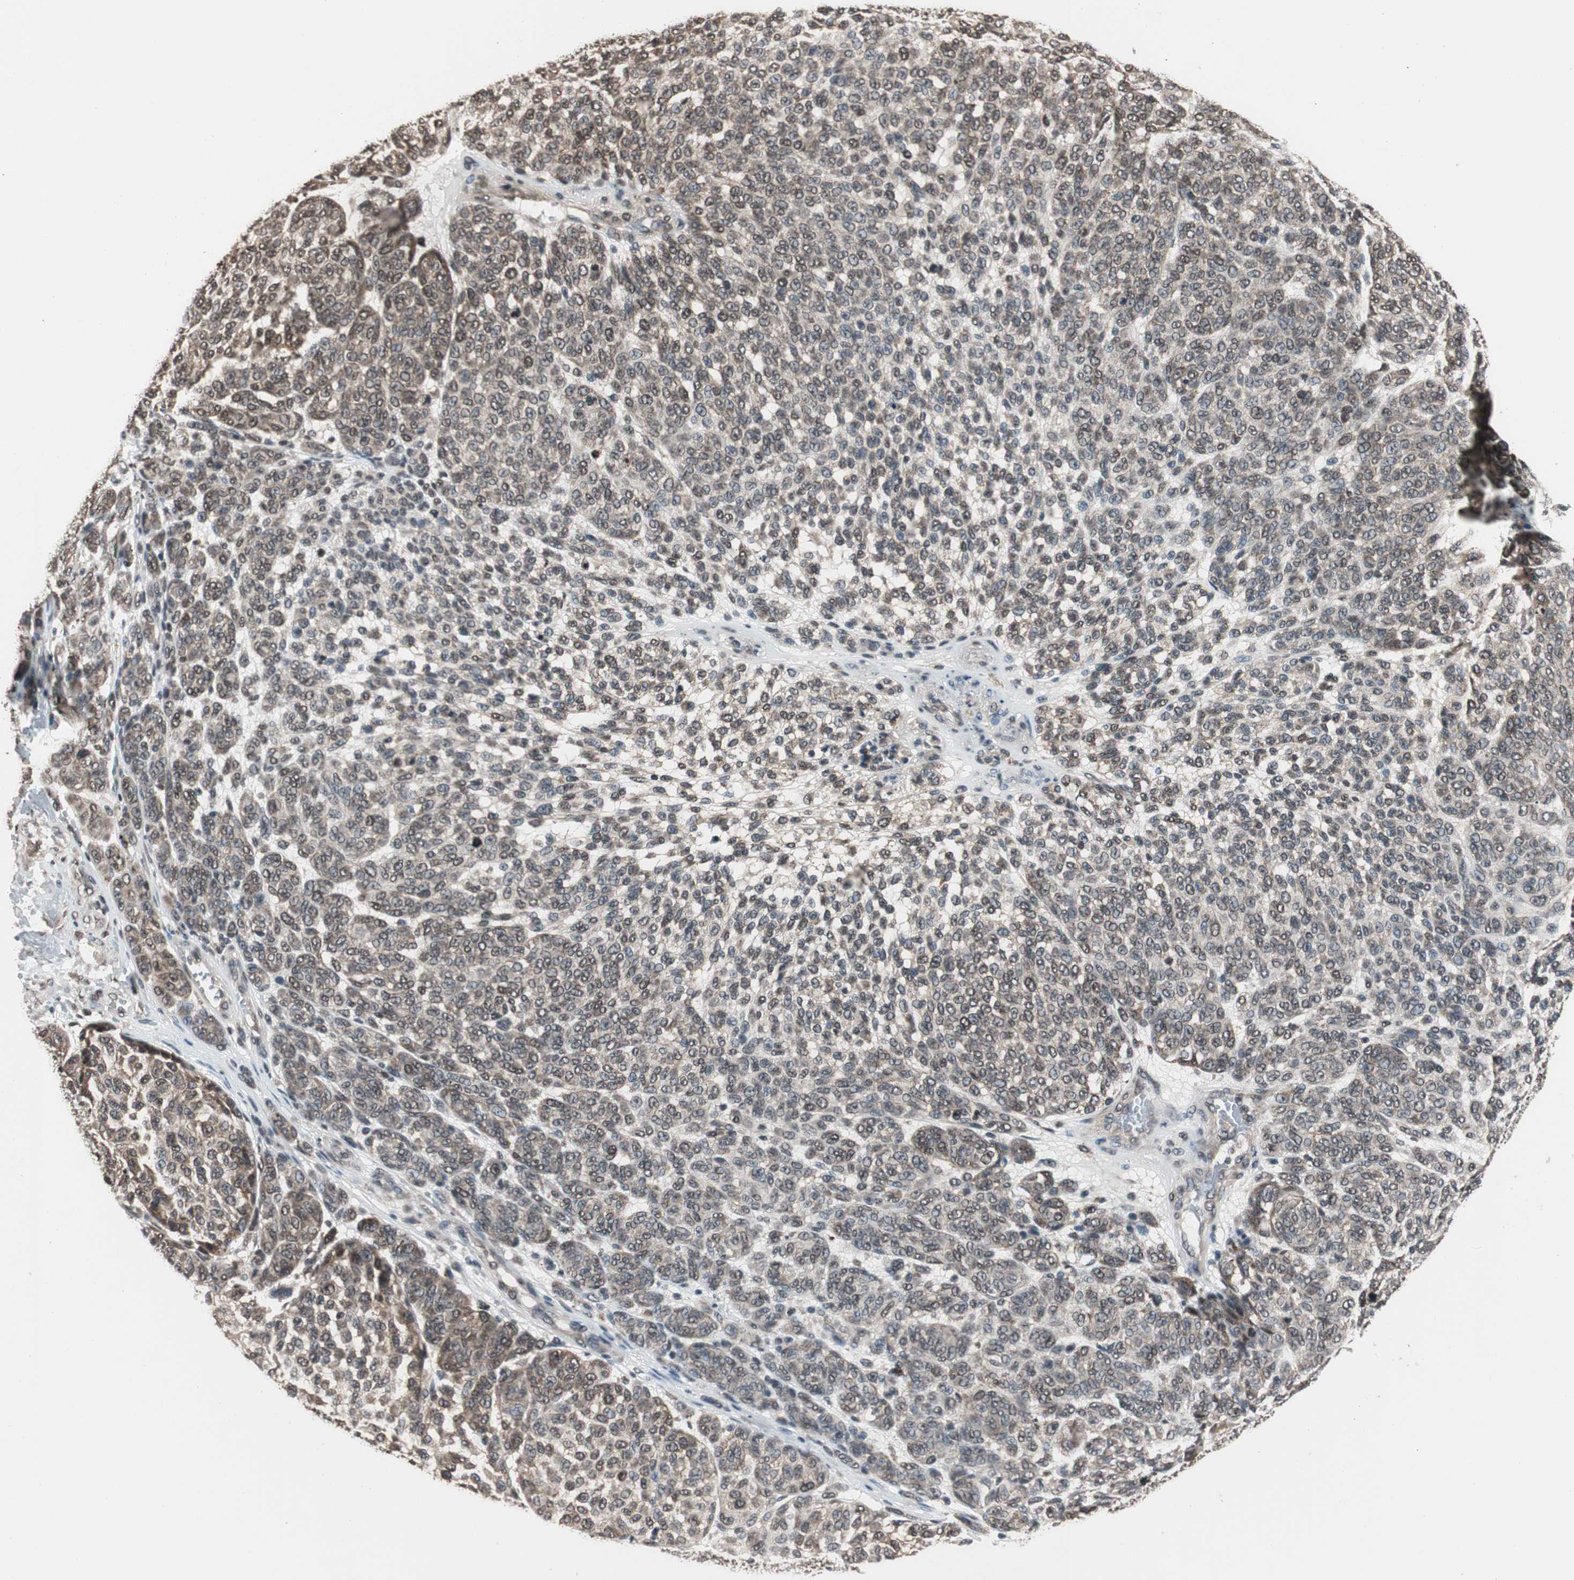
{"staining": {"intensity": "weak", "quantity": "25%-75%", "location": "cytoplasmic/membranous,nuclear"}, "tissue": "melanoma", "cell_type": "Tumor cells", "image_type": "cancer", "snomed": [{"axis": "morphology", "description": "Malignant melanoma, NOS"}, {"axis": "topography", "description": "Skin"}], "caption": "Tumor cells show low levels of weak cytoplasmic/membranous and nuclear staining in about 25%-75% of cells in human malignant melanoma.", "gene": "RFC1", "patient": {"sex": "male", "age": 59}}